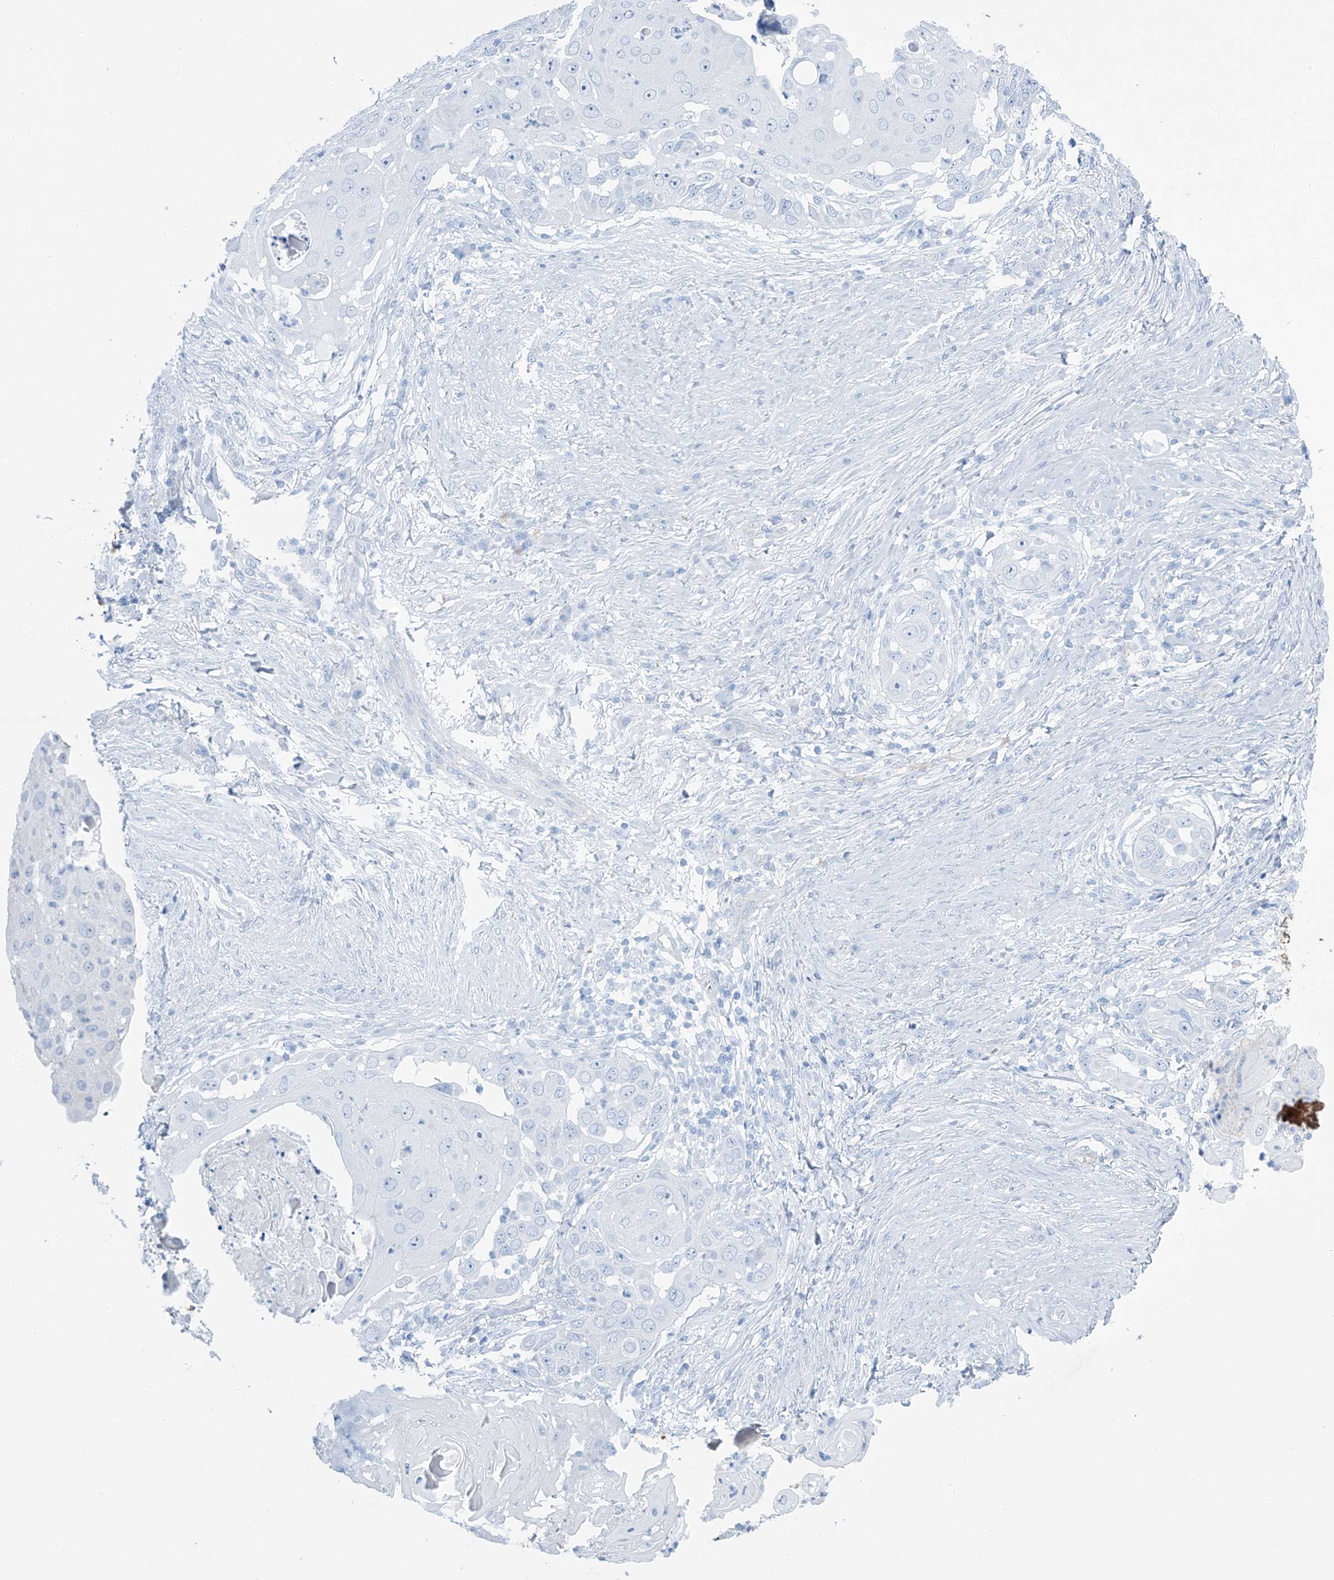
{"staining": {"intensity": "negative", "quantity": "none", "location": "none"}, "tissue": "skin cancer", "cell_type": "Tumor cells", "image_type": "cancer", "snomed": [{"axis": "morphology", "description": "Squamous cell carcinoma, NOS"}, {"axis": "topography", "description": "Skin"}], "caption": "A high-resolution image shows immunohistochemistry (IHC) staining of skin squamous cell carcinoma, which displays no significant positivity in tumor cells.", "gene": "MAGI1", "patient": {"sex": "female", "age": 44}}